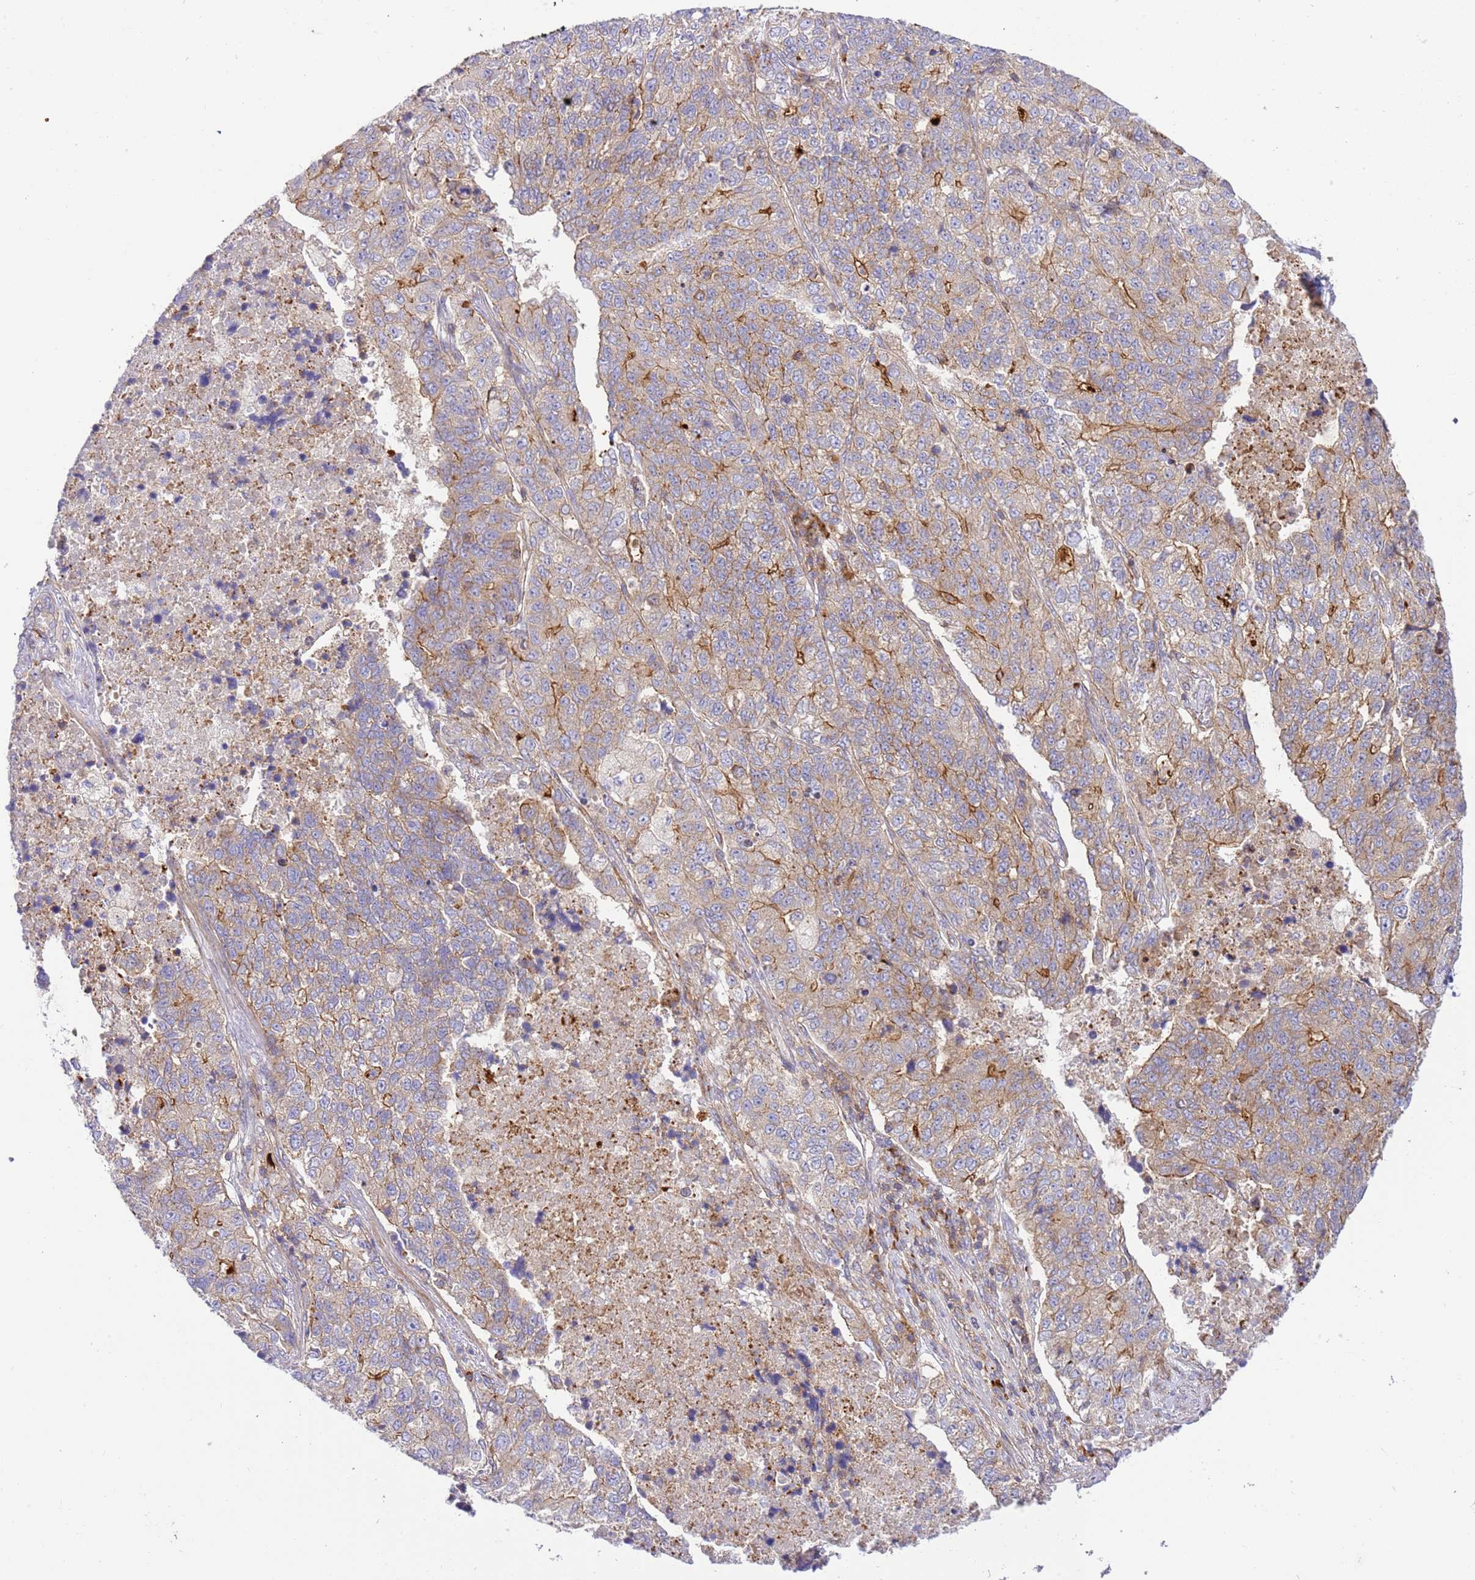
{"staining": {"intensity": "weak", "quantity": "<25%", "location": "cytoplasmic/membranous"}, "tissue": "lung cancer", "cell_type": "Tumor cells", "image_type": "cancer", "snomed": [{"axis": "morphology", "description": "Adenocarcinoma, NOS"}, {"axis": "topography", "description": "Lung"}], "caption": "Histopathology image shows no protein staining in tumor cells of lung cancer tissue. (Stains: DAB immunohistochemistry (IHC) with hematoxylin counter stain, Microscopy: brightfield microscopy at high magnification).", "gene": "EFCAB8", "patient": {"sex": "male", "age": 49}}